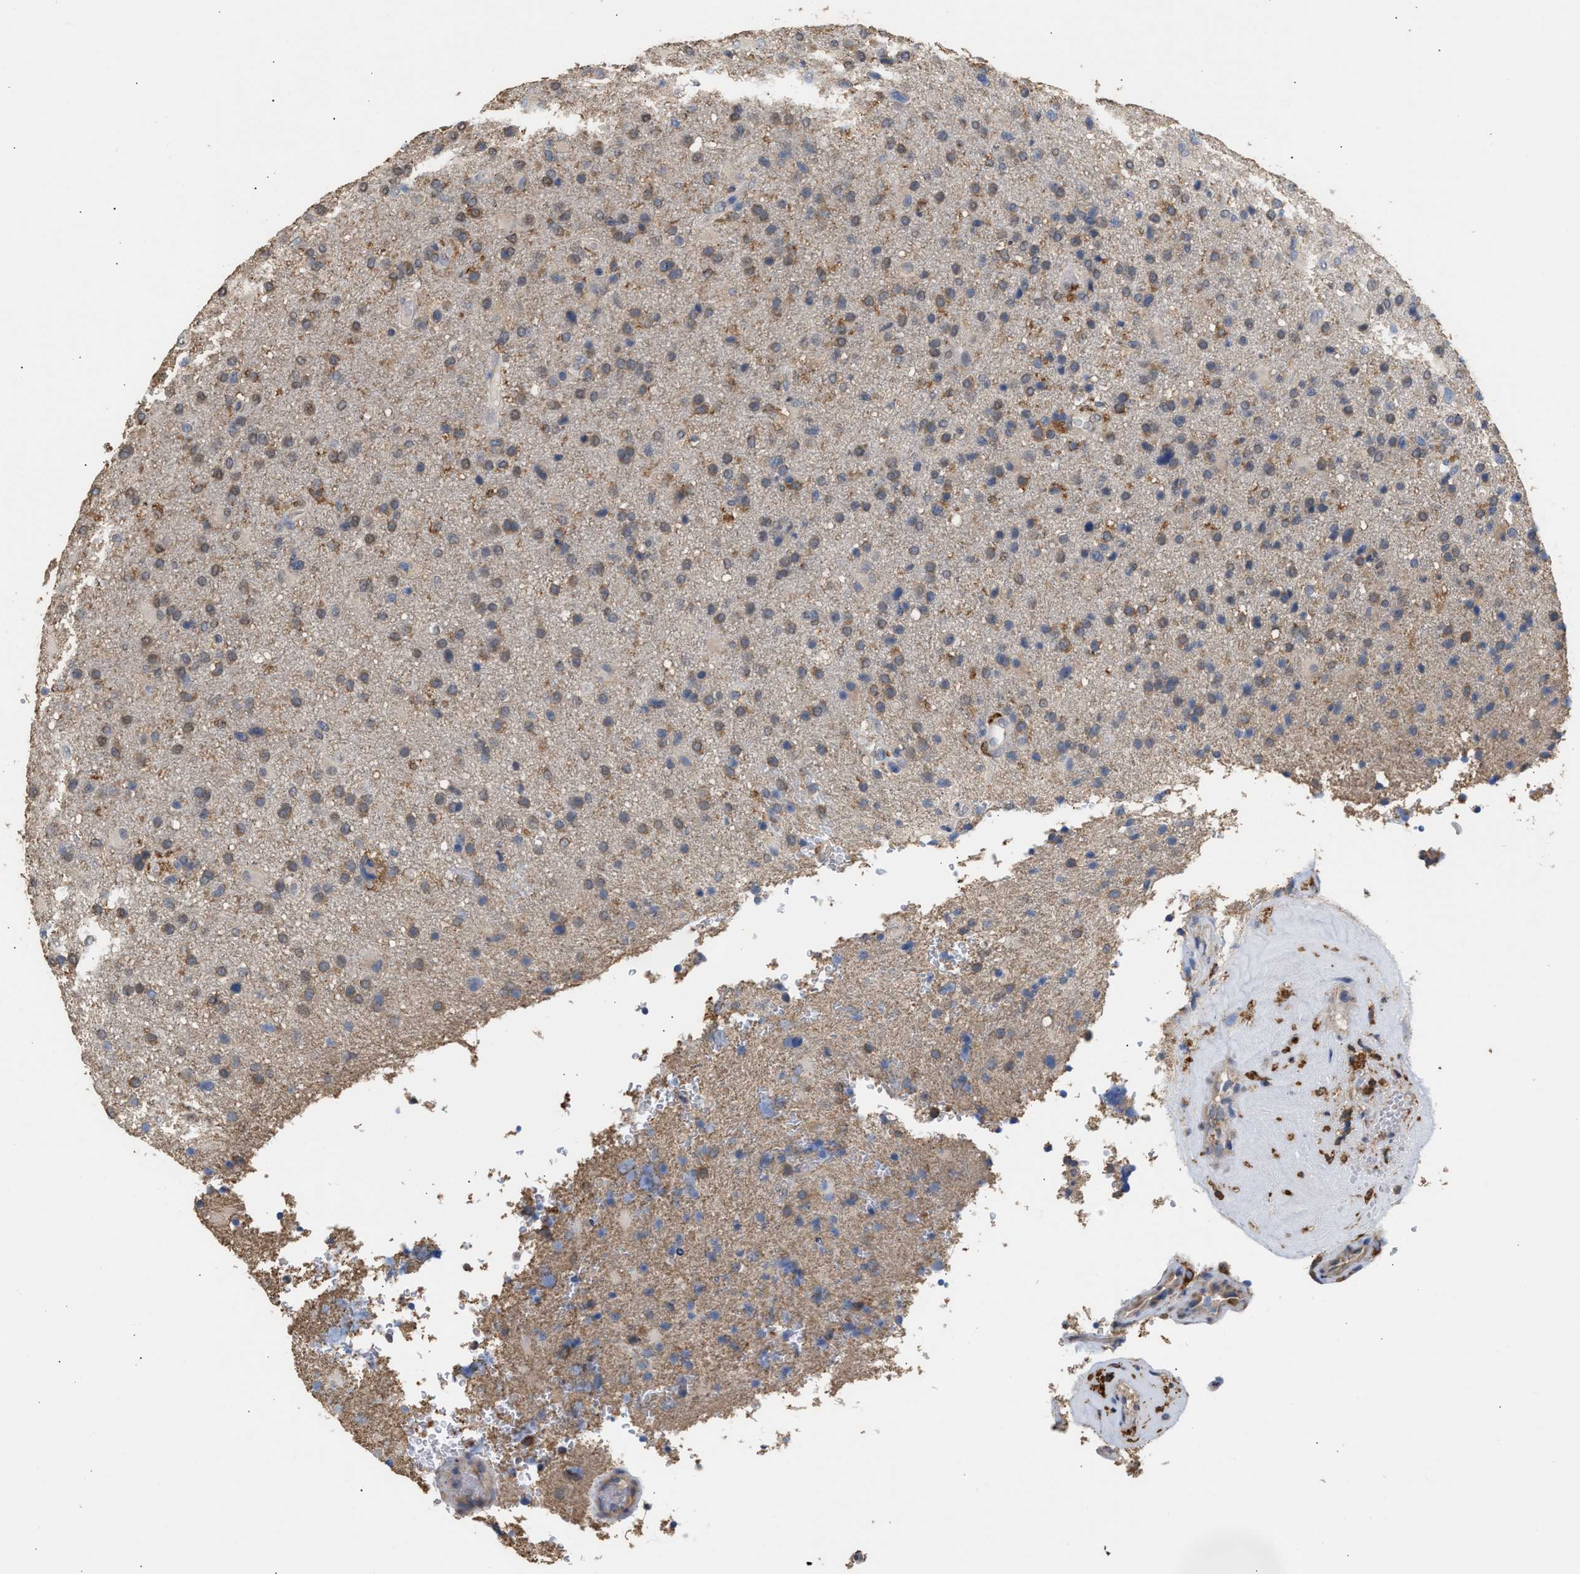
{"staining": {"intensity": "moderate", "quantity": ">75%", "location": "cytoplasmic/membranous"}, "tissue": "glioma", "cell_type": "Tumor cells", "image_type": "cancer", "snomed": [{"axis": "morphology", "description": "Glioma, malignant, High grade"}, {"axis": "topography", "description": "Brain"}], "caption": "Immunohistochemical staining of human high-grade glioma (malignant) exhibits medium levels of moderate cytoplasmic/membranous positivity in approximately >75% of tumor cells.", "gene": "GCN1", "patient": {"sex": "male", "age": 72}}